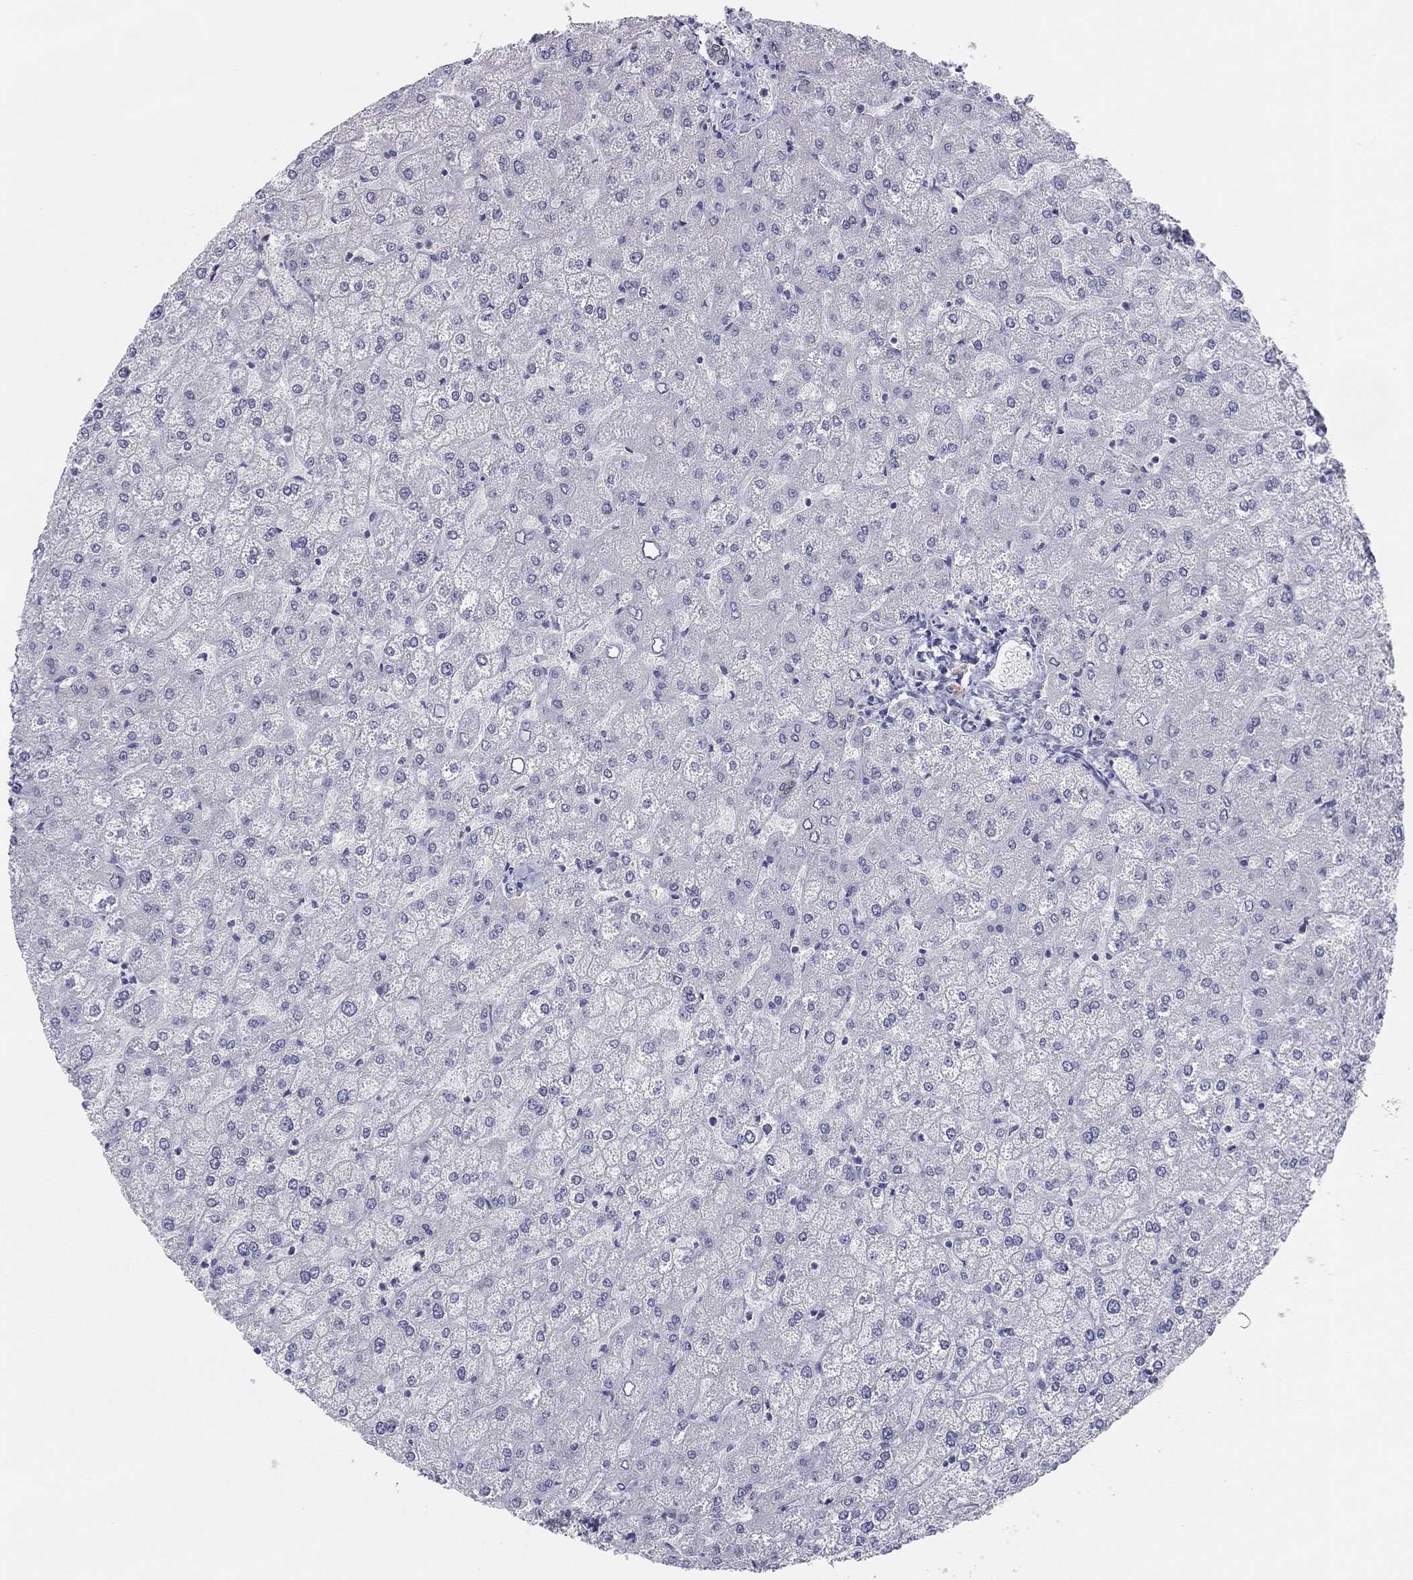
{"staining": {"intensity": "negative", "quantity": "none", "location": "none"}, "tissue": "liver", "cell_type": "Cholangiocytes", "image_type": "normal", "snomed": [{"axis": "morphology", "description": "Normal tissue, NOS"}, {"axis": "topography", "description": "Liver"}], "caption": "Cholangiocytes are negative for brown protein staining in normal liver. (DAB immunohistochemistry, high magnification).", "gene": "SLC22A2", "patient": {"sex": "female", "age": 32}}